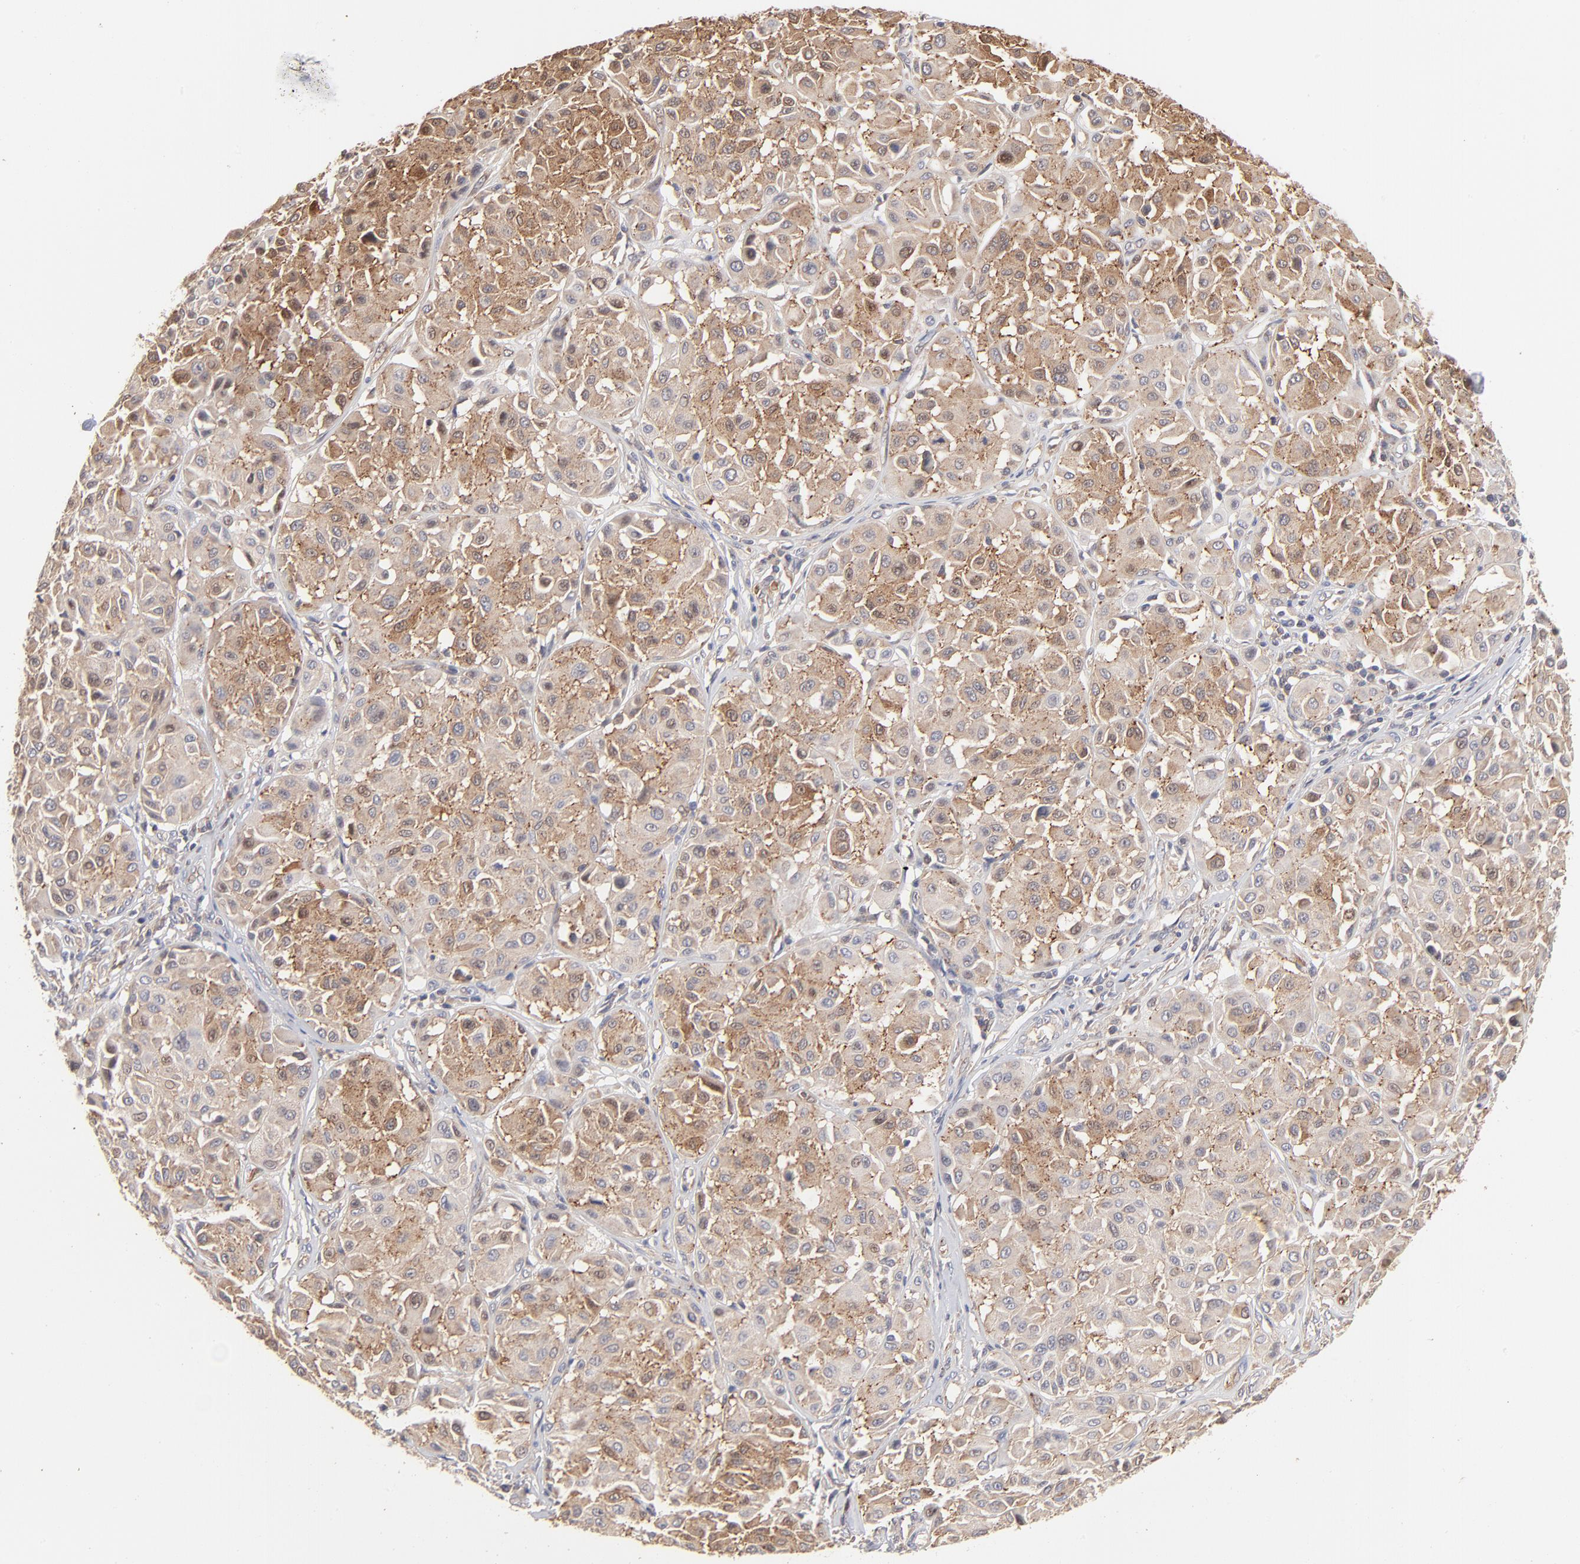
{"staining": {"intensity": "weak", "quantity": ">75%", "location": "cytoplasmic/membranous"}, "tissue": "melanoma", "cell_type": "Tumor cells", "image_type": "cancer", "snomed": [{"axis": "morphology", "description": "Malignant melanoma, Metastatic site"}, {"axis": "topography", "description": "Soft tissue"}], "caption": "The immunohistochemical stain highlights weak cytoplasmic/membranous positivity in tumor cells of melanoma tissue.", "gene": "IVNS1ABP", "patient": {"sex": "male", "age": 41}}